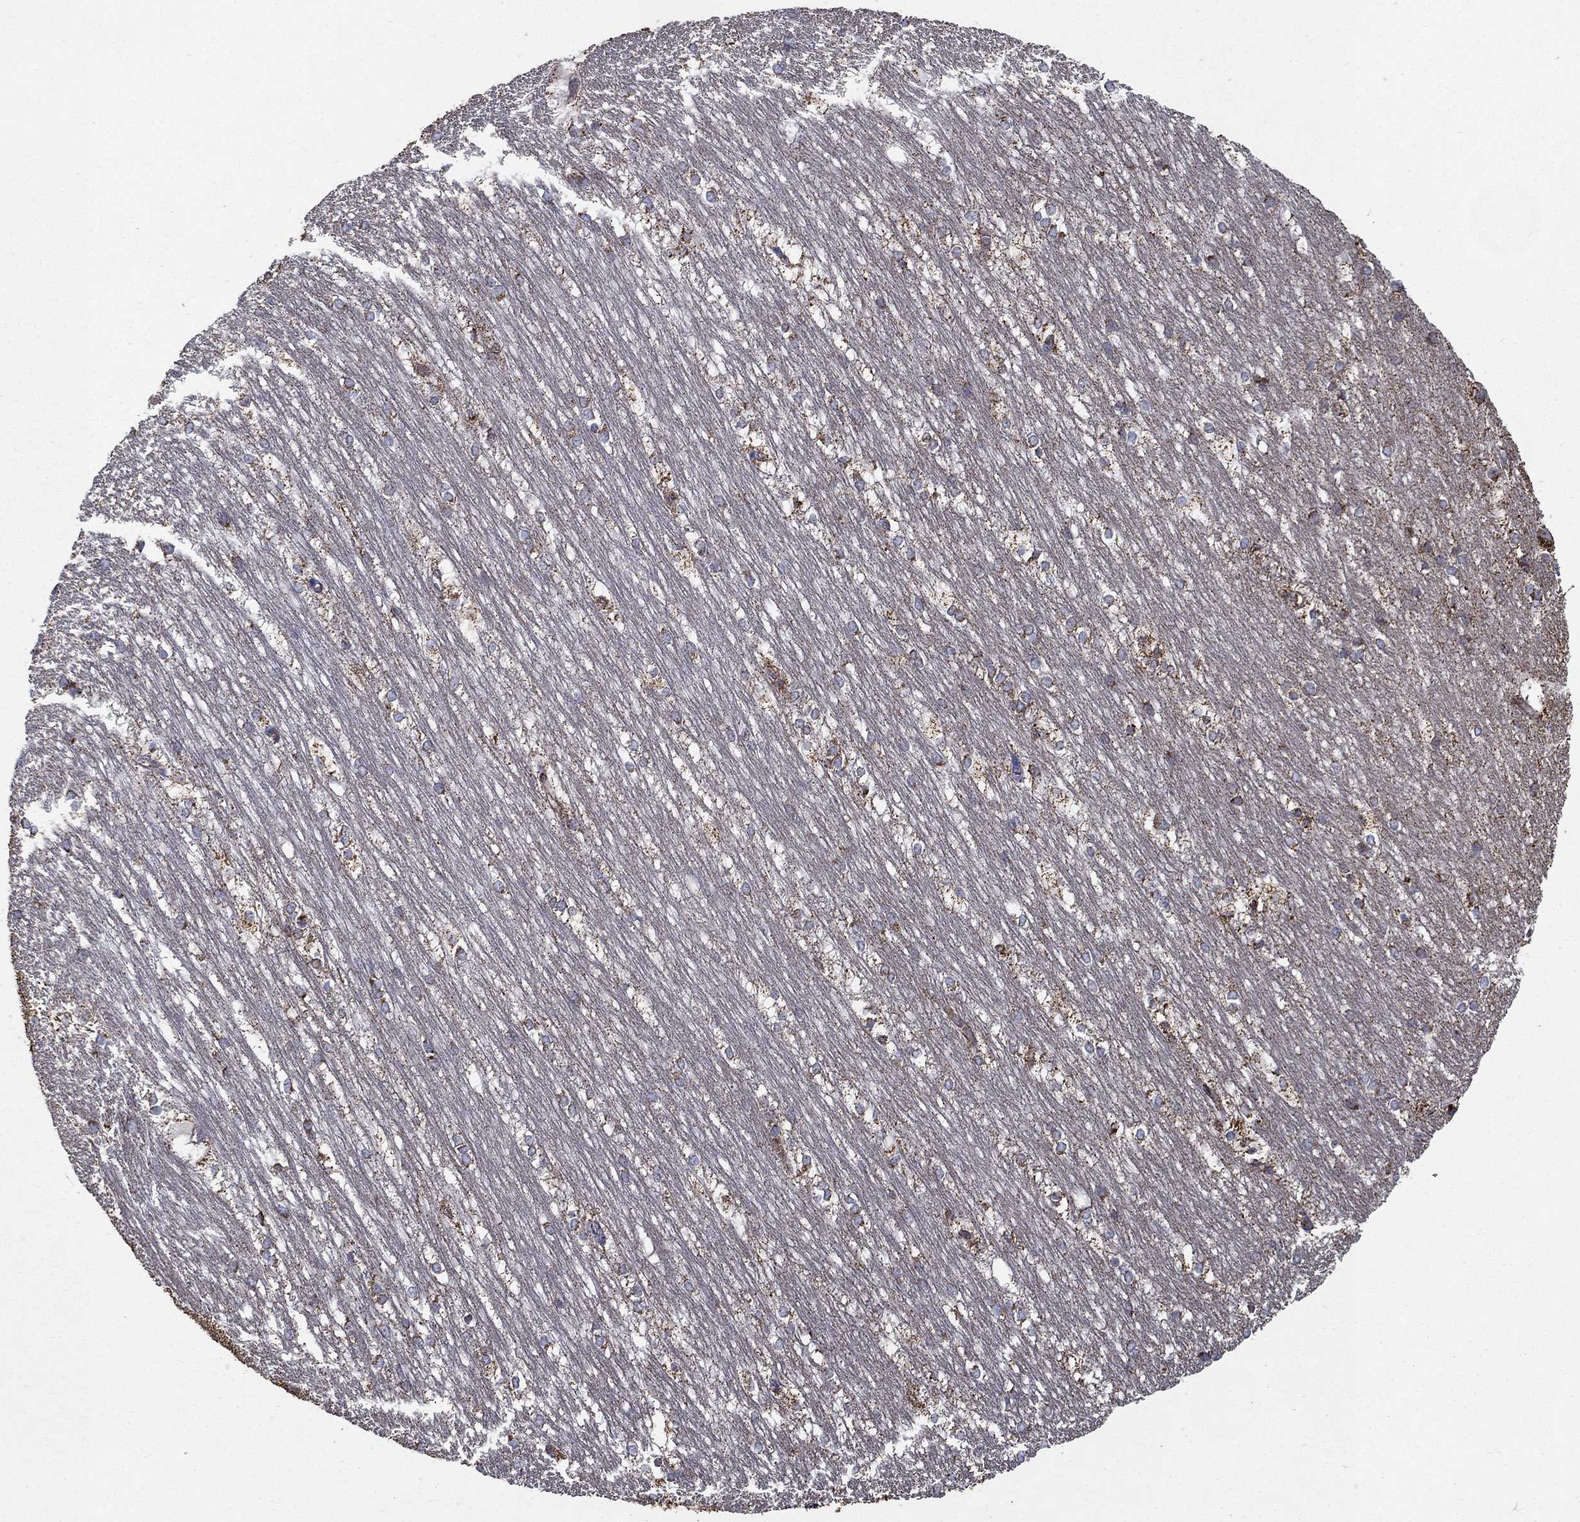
{"staining": {"intensity": "moderate", "quantity": "<25%", "location": "cytoplasmic/membranous"}, "tissue": "hippocampus", "cell_type": "Glial cells", "image_type": "normal", "snomed": [{"axis": "morphology", "description": "Normal tissue, NOS"}, {"axis": "topography", "description": "Cerebral cortex"}, {"axis": "topography", "description": "Hippocampus"}], "caption": "An image of hippocampus stained for a protein reveals moderate cytoplasmic/membranous brown staining in glial cells. The staining was performed using DAB (3,3'-diaminobenzidine), with brown indicating positive protein expression. Nuclei are stained blue with hematoxylin.", "gene": "MT", "patient": {"sex": "female", "age": 19}}